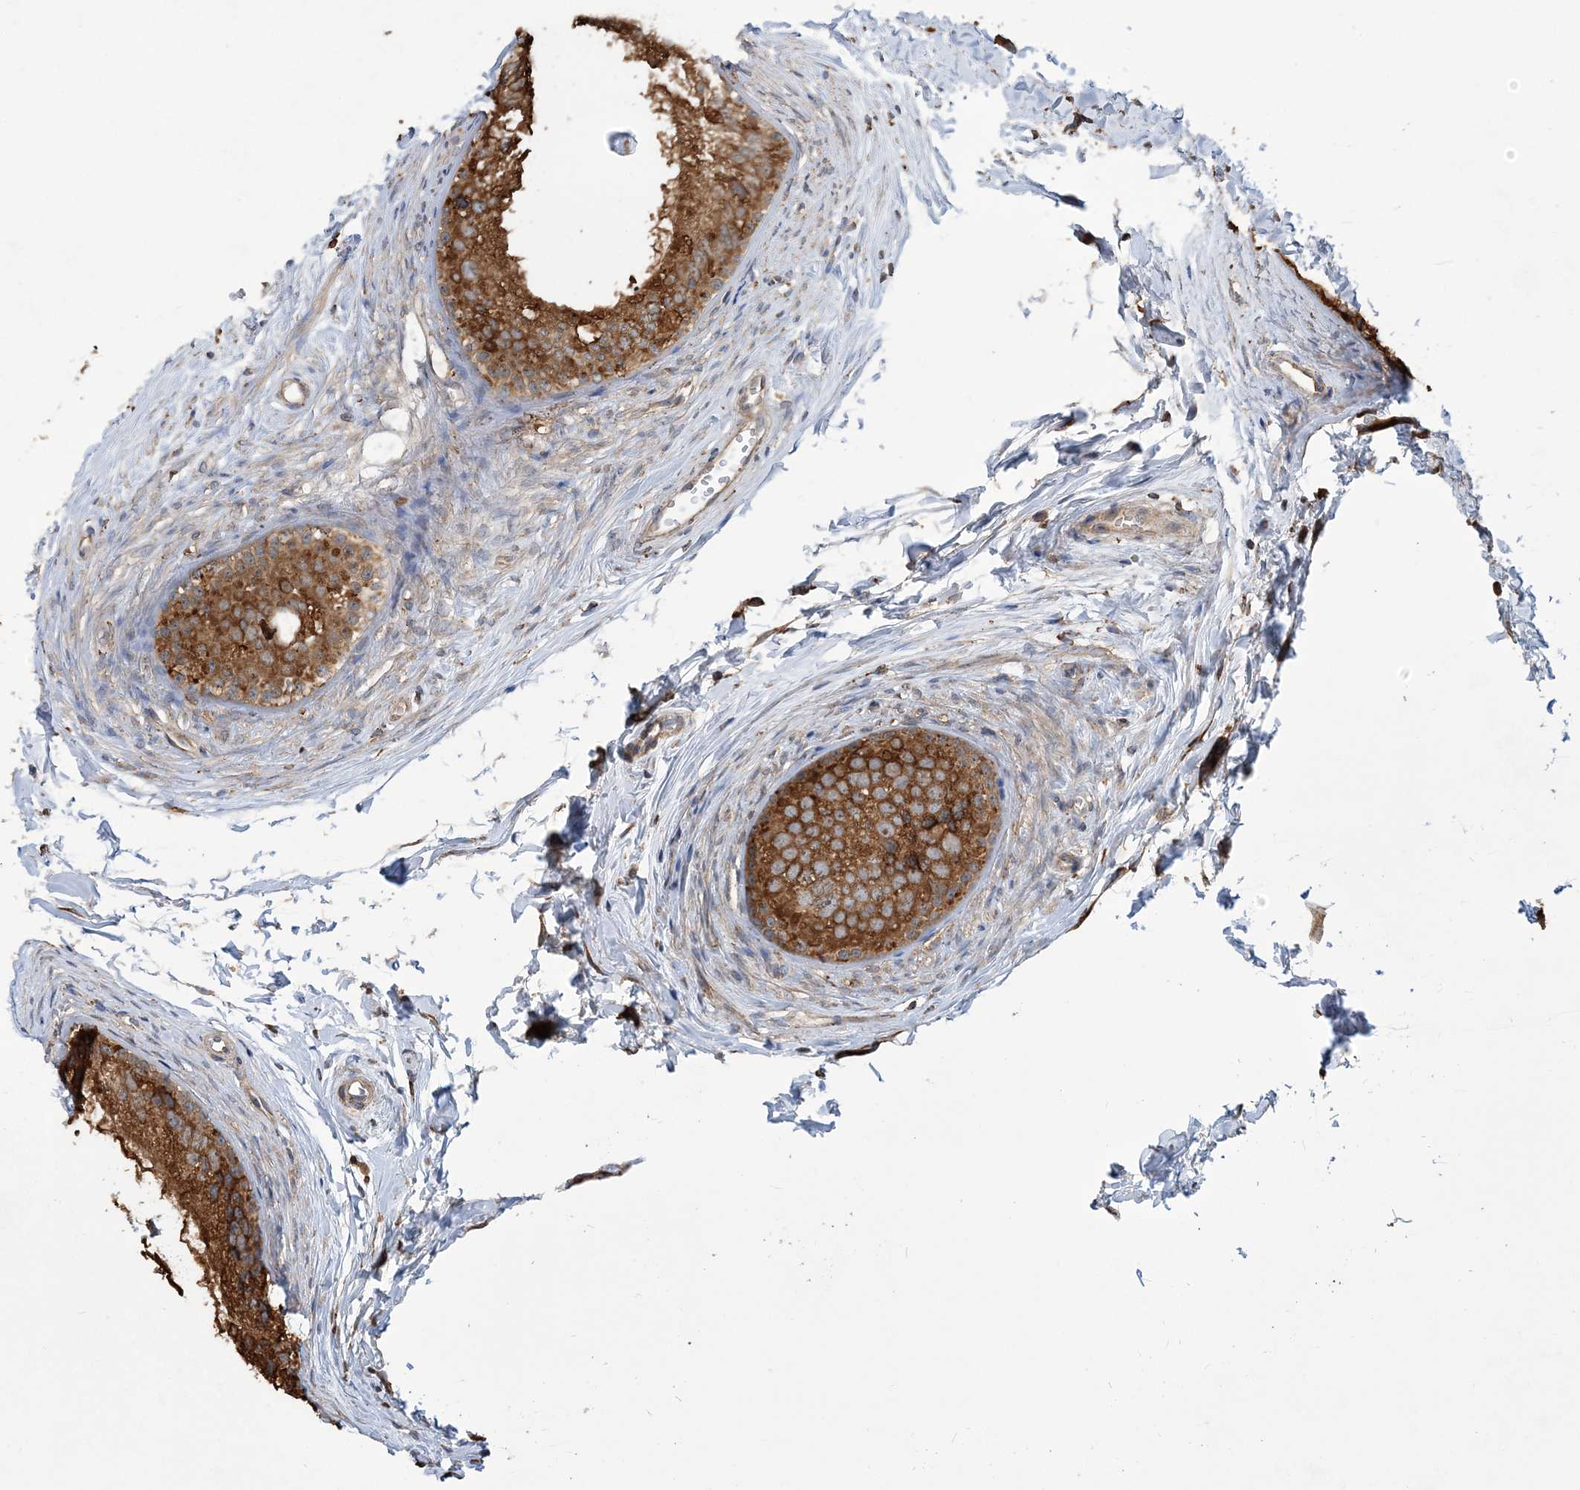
{"staining": {"intensity": "strong", "quantity": ">75%", "location": "cytoplasmic/membranous"}, "tissue": "epididymis", "cell_type": "Glandular cells", "image_type": "normal", "snomed": [{"axis": "morphology", "description": "Normal tissue, NOS"}, {"axis": "topography", "description": "Epididymis"}], "caption": "The micrograph shows staining of normal epididymis, revealing strong cytoplasmic/membranous protein staining (brown color) within glandular cells.", "gene": "WDR12", "patient": {"sex": "male", "age": 56}}